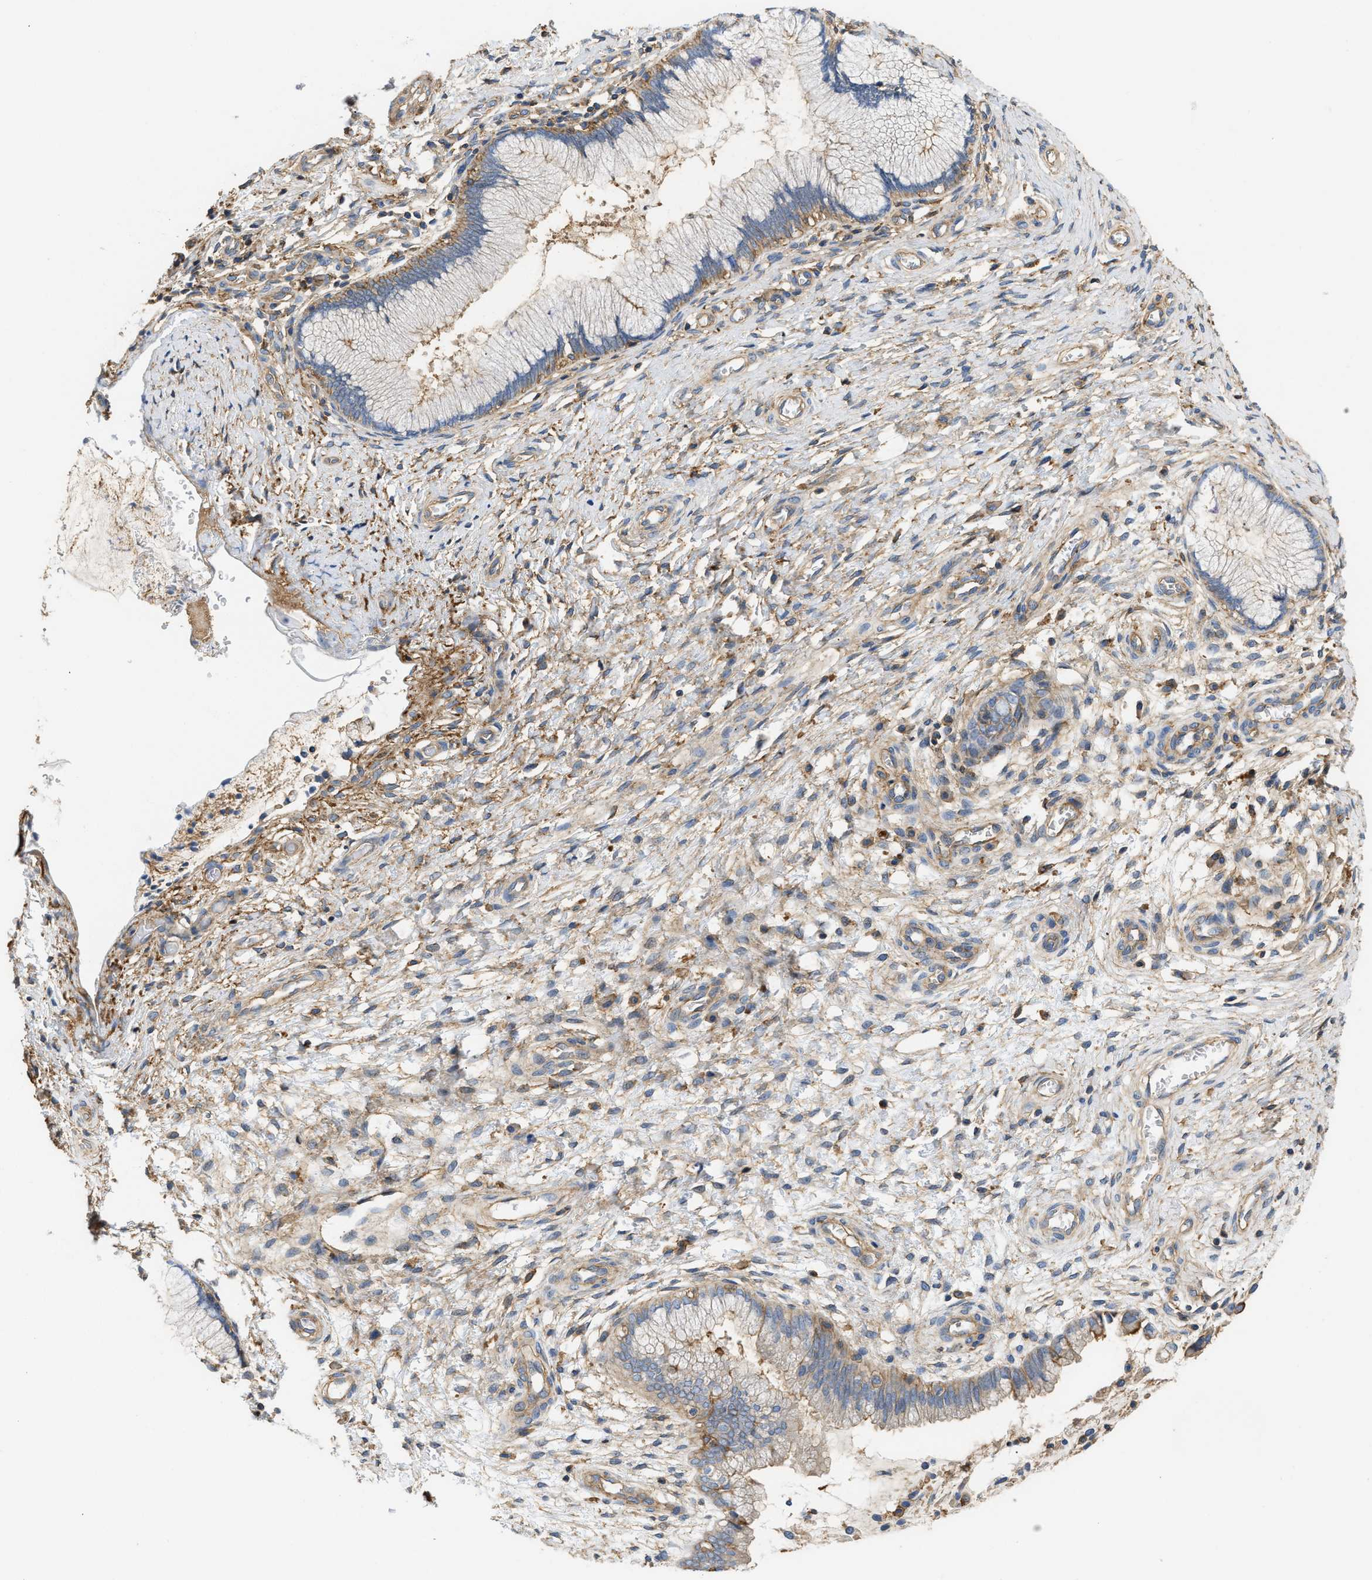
{"staining": {"intensity": "moderate", "quantity": ">75%", "location": "cytoplasmic/membranous"}, "tissue": "cervix", "cell_type": "Glandular cells", "image_type": "normal", "snomed": [{"axis": "morphology", "description": "Normal tissue, NOS"}, {"axis": "topography", "description": "Cervix"}], "caption": "Normal cervix was stained to show a protein in brown. There is medium levels of moderate cytoplasmic/membranous positivity in approximately >75% of glandular cells. (IHC, brightfield microscopy, high magnification).", "gene": "GNB4", "patient": {"sex": "female", "age": 55}}